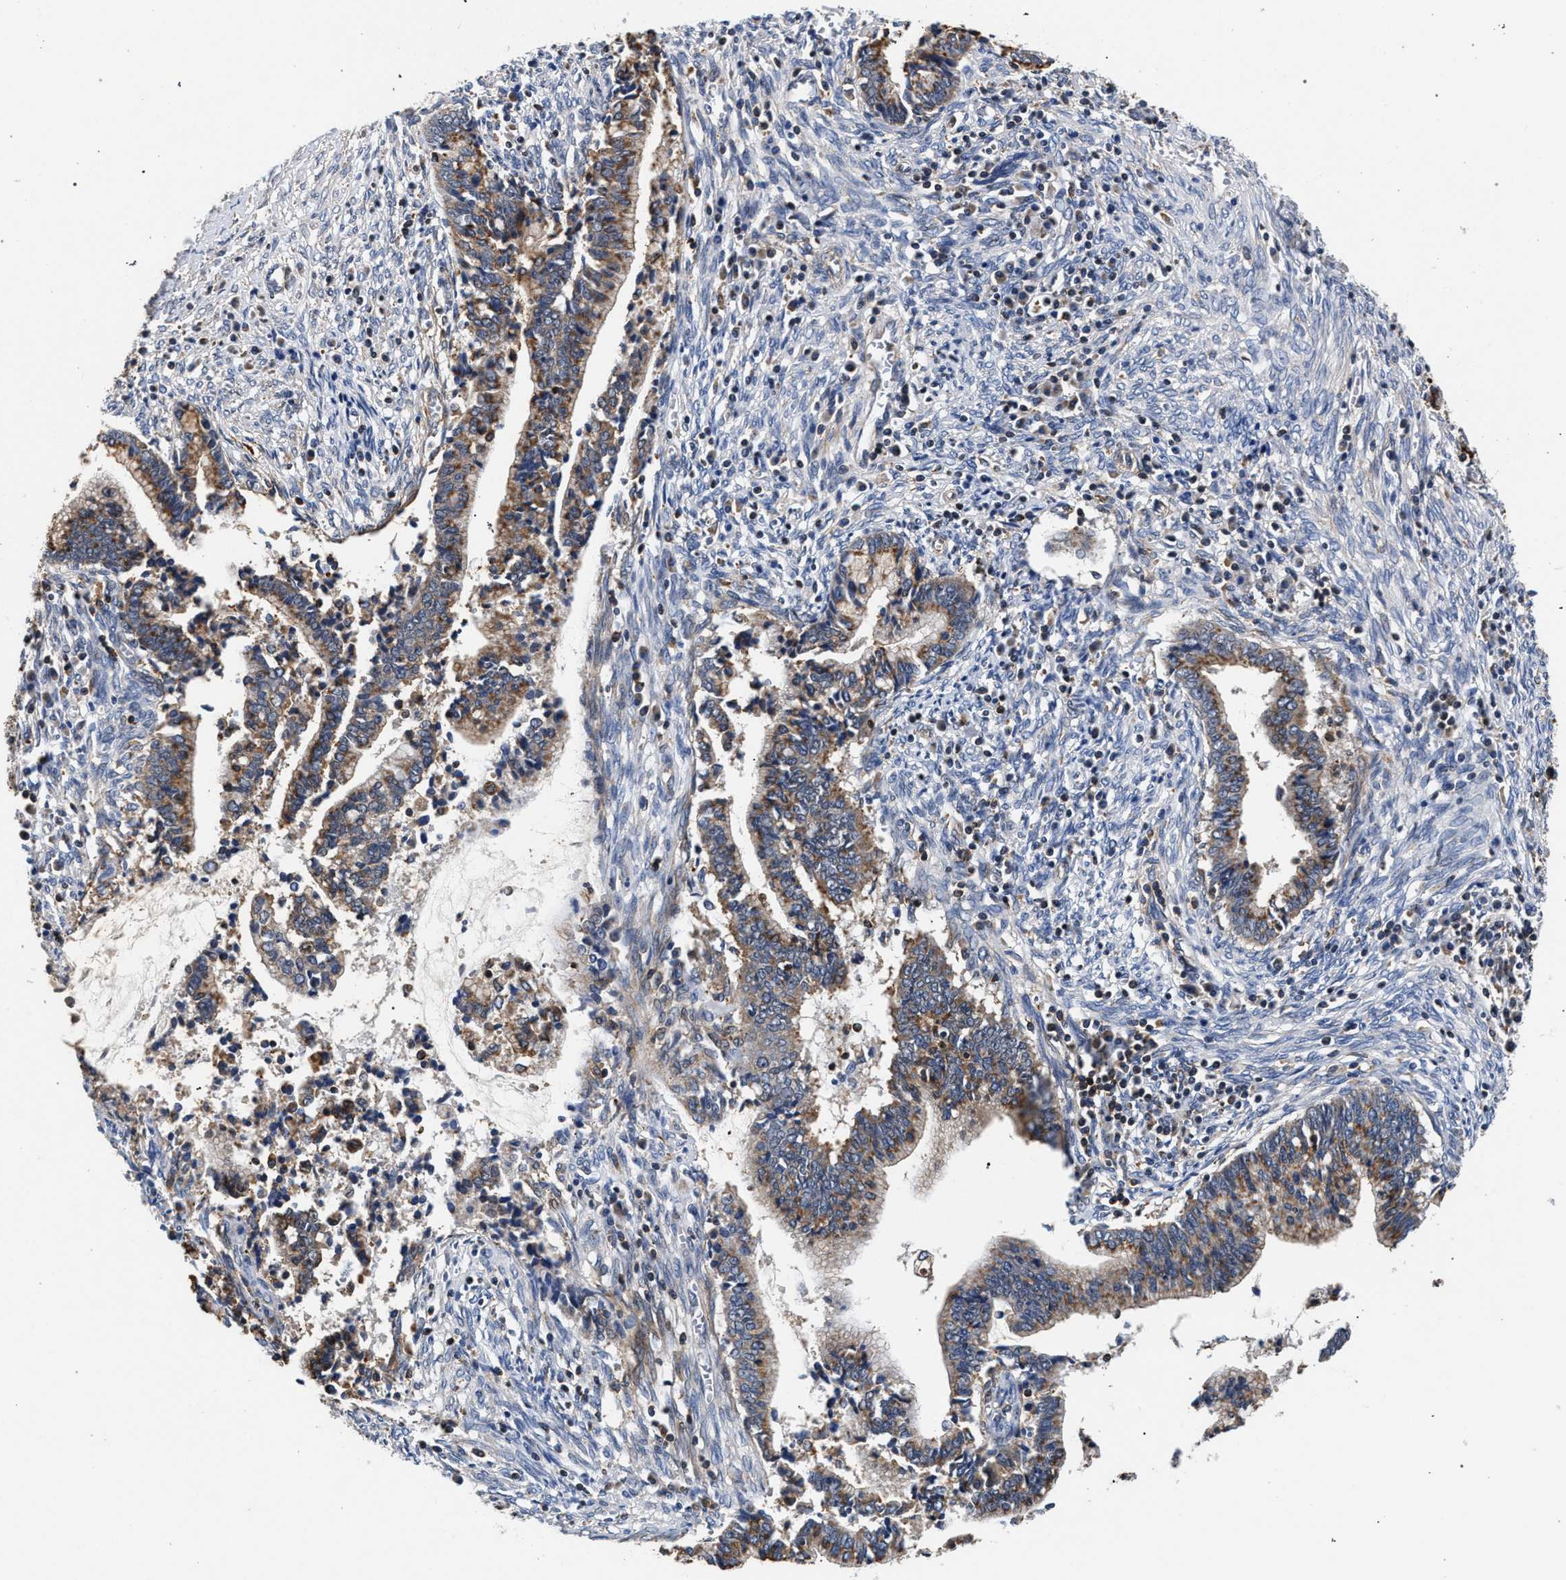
{"staining": {"intensity": "moderate", "quantity": ">75%", "location": "cytoplasmic/membranous"}, "tissue": "cervical cancer", "cell_type": "Tumor cells", "image_type": "cancer", "snomed": [{"axis": "morphology", "description": "Adenocarcinoma, NOS"}, {"axis": "topography", "description": "Cervix"}], "caption": "Cervical cancer (adenocarcinoma) stained with DAB immunohistochemistry (IHC) exhibits medium levels of moderate cytoplasmic/membranous staining in about >75% of tumor cells. Immunohistochemistry (ihc) stains the protein in brown and the nuclei are stained blue.", "gene": "LASP1", "patient": {"sex": "female", "age": 44}}